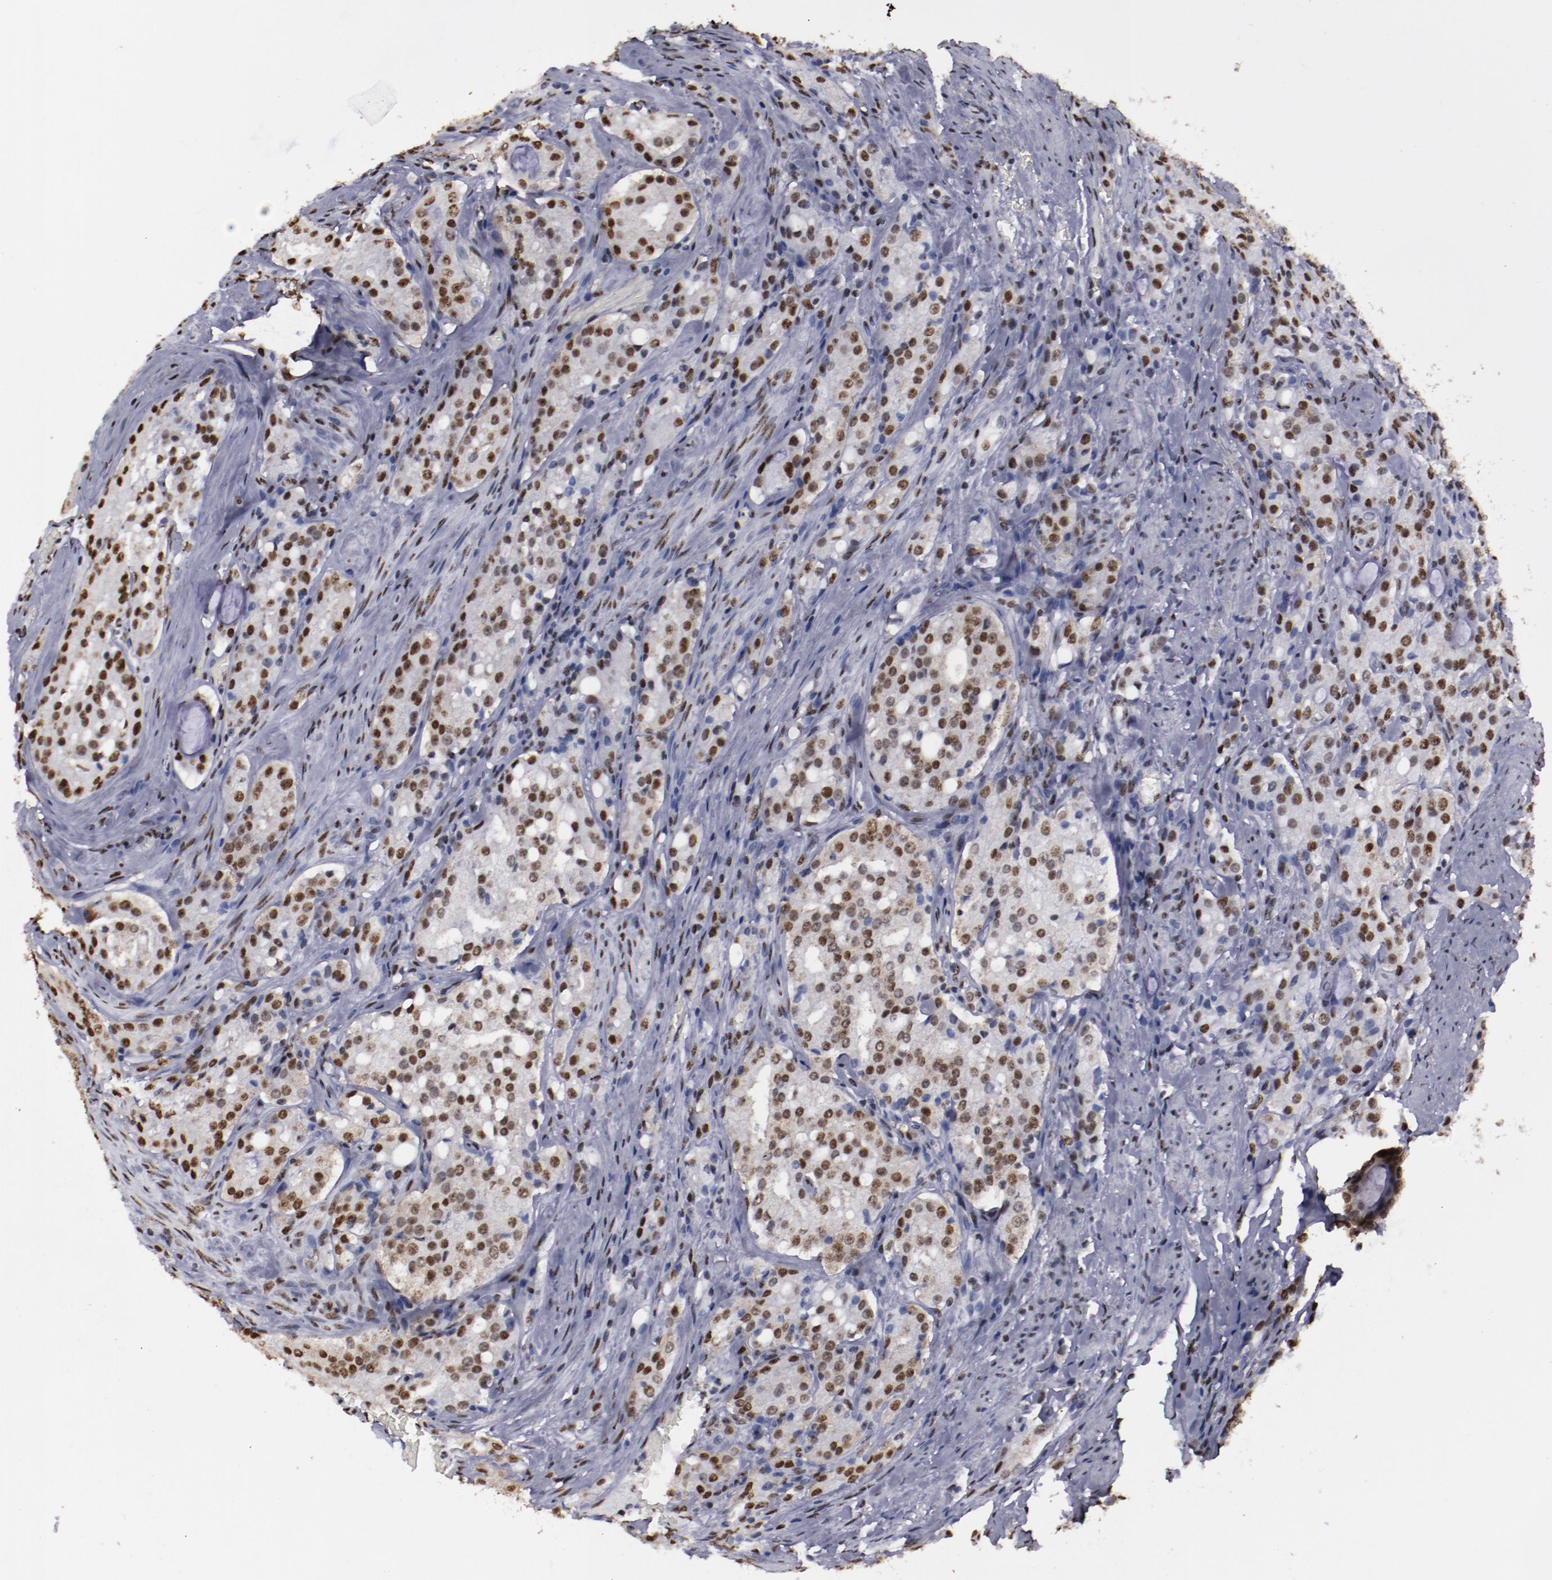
{"staining": {"intensity": "strong", "quantity": ">75%", "location": "nuclear"}, "tissue": "prostate cancer", "cell_type": "Tumor cells", "image_type": "cancer", "snomed": [{"axis": "morphology", "description": "Adenocarcinoma, Medium grade"}, {"axis": "topography", "description": "Prostate"}], "caption": "DAB (3,3'-diaminobenzidine) immunohistochemical staining of prostate cancer reveals strong nuclear protein positivity in about >75% of tumor cells.", "gene": "HNRNPA2B1", "patient": {"sex": "male", "age": 72}}